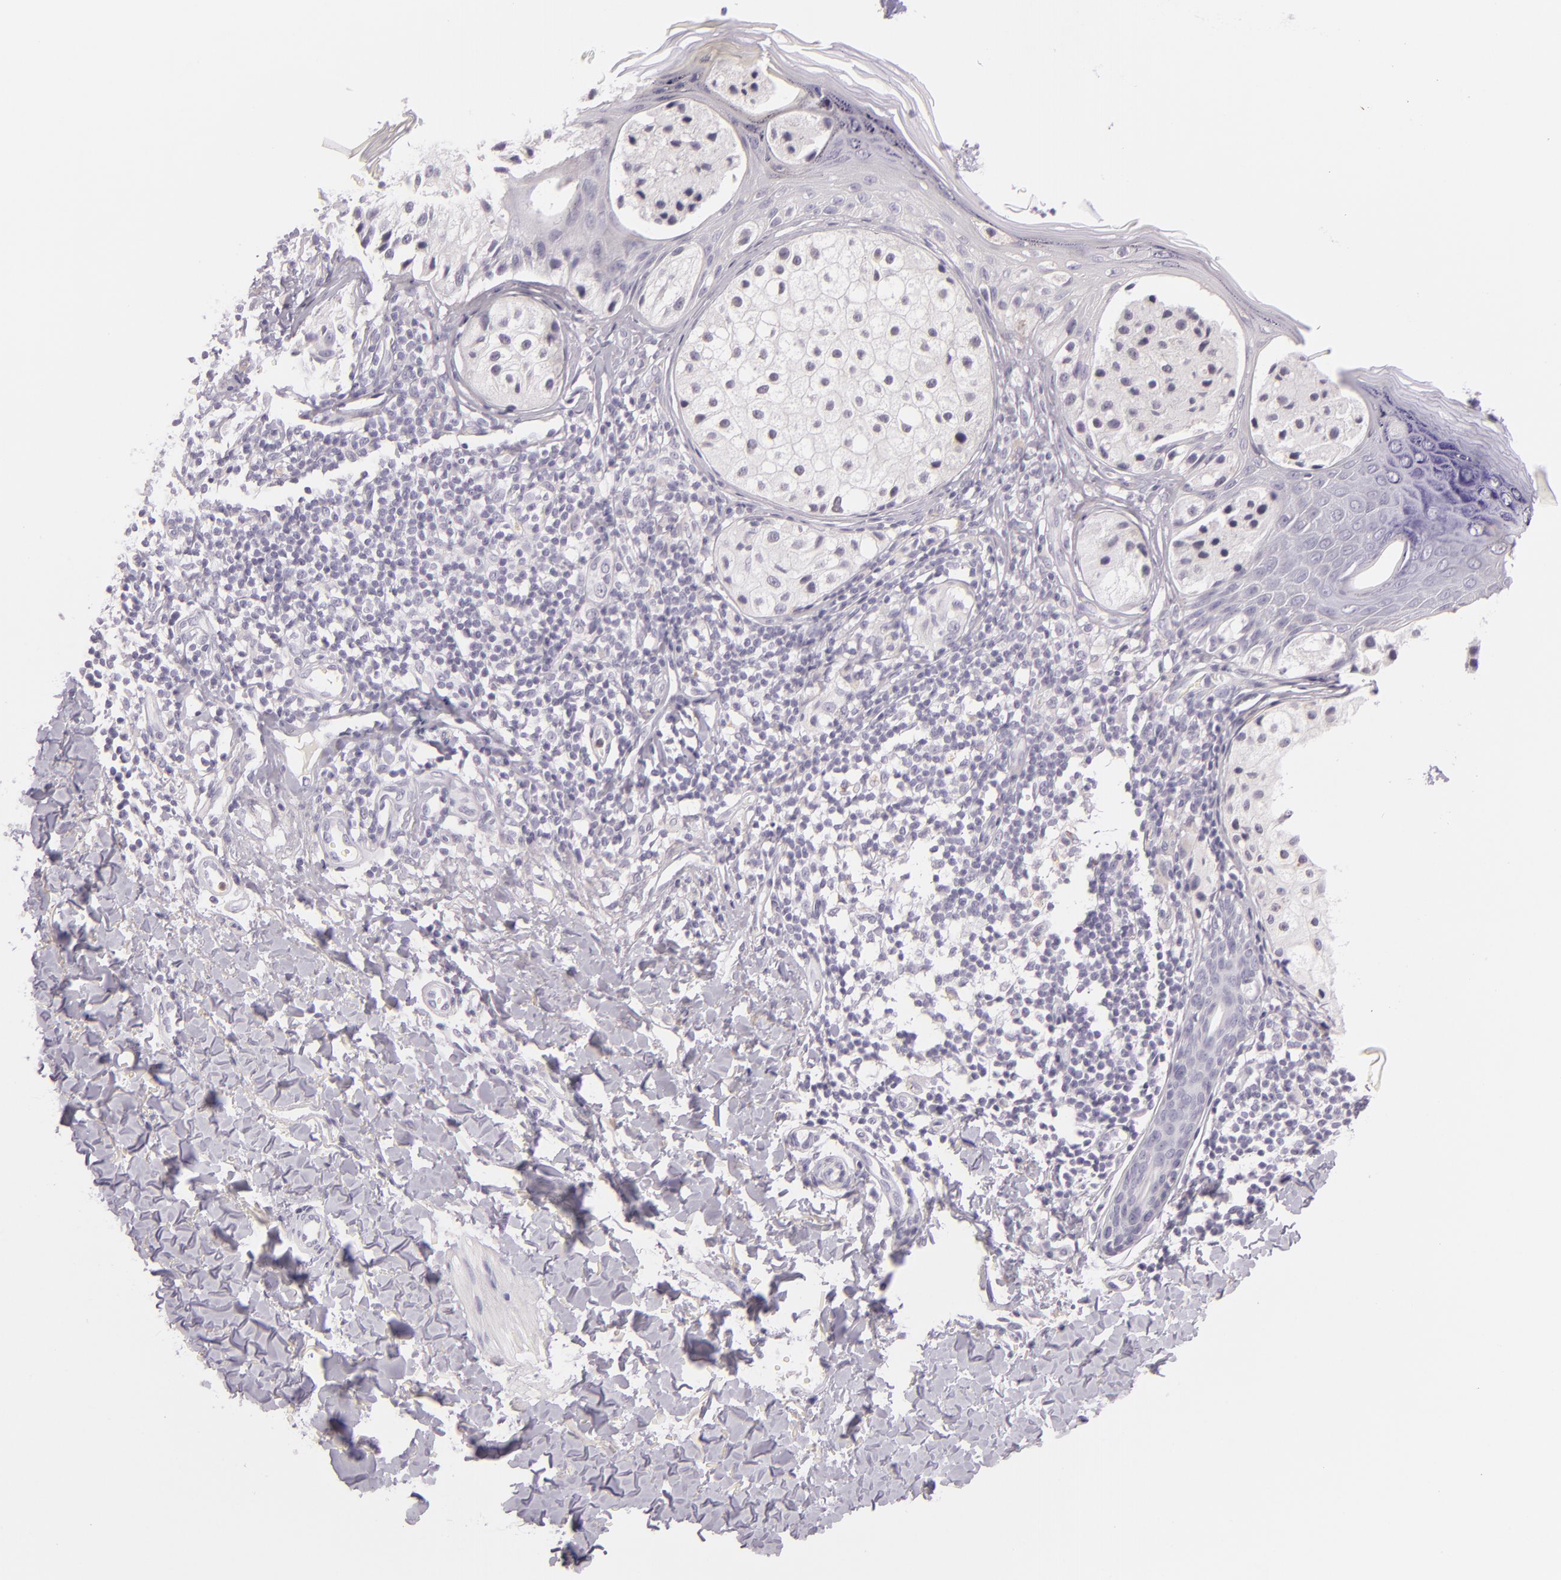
{"staining": {"intensity": "negative", "quantity": "none", "location": "none"}, "tissue": "melanoma", "cell_type": "Tumor cells", "image_type": "cancer", "snomed": [{"axis": "morphology", "description": "Malignant melanoma, NOS"}, {"axis": "topography", "description": "Skin"}], "caption": "Immunohistochemical staining of malignant melanoma reveals no significant positivity in tumor cells. The staining was performed using DAB (3,3'-diaminobenzidine) to visualize the protein expression in brown, while the nuclei were stained in blue with hematoxylin (Magnification: 20x).", "gene": "CBS", "patient": {"sex": "male", "age": 23}}